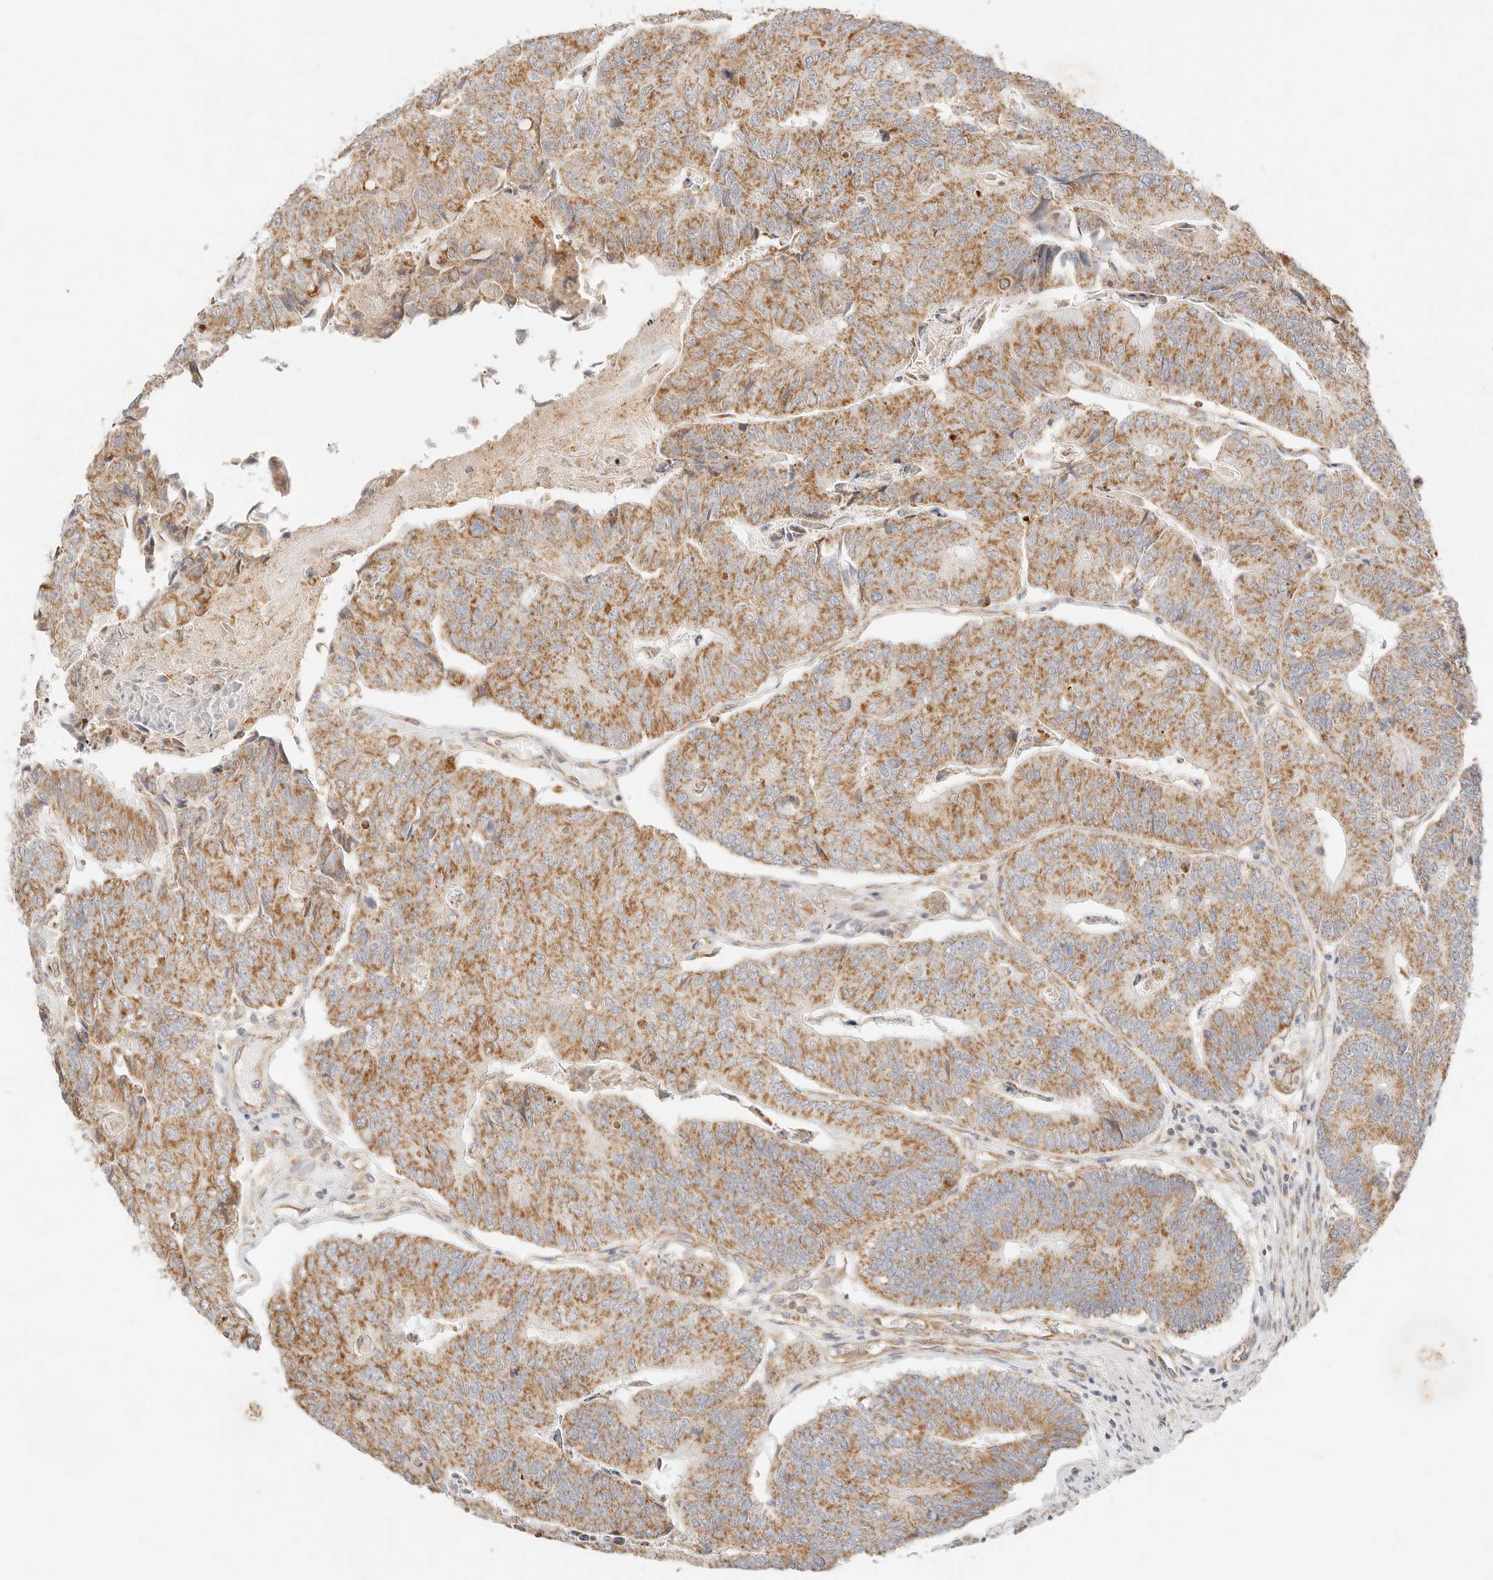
{"staining": {"intensity": "moderate", "quantity": ">75%", "location": "cytoplasmic/membranous"}, "tissue": "colorectal cancer", "cell_type": "Tumor cells", "image_type": "cancer", "snomed": [{"axis": "morphology", "description": "Adenocarcinoma, NOS"}, {"axis": "topography", "description": "Colon"}], "caption": "This photomicrograph demonstrates IHC staining of colorectal adenocarcinoma, with medium moderate cytoplasmic/membranous expression in approximately >75% of tumor cells.", "gene": "ZC3H11A", "patient": {"sex": "female", "age": 67}}